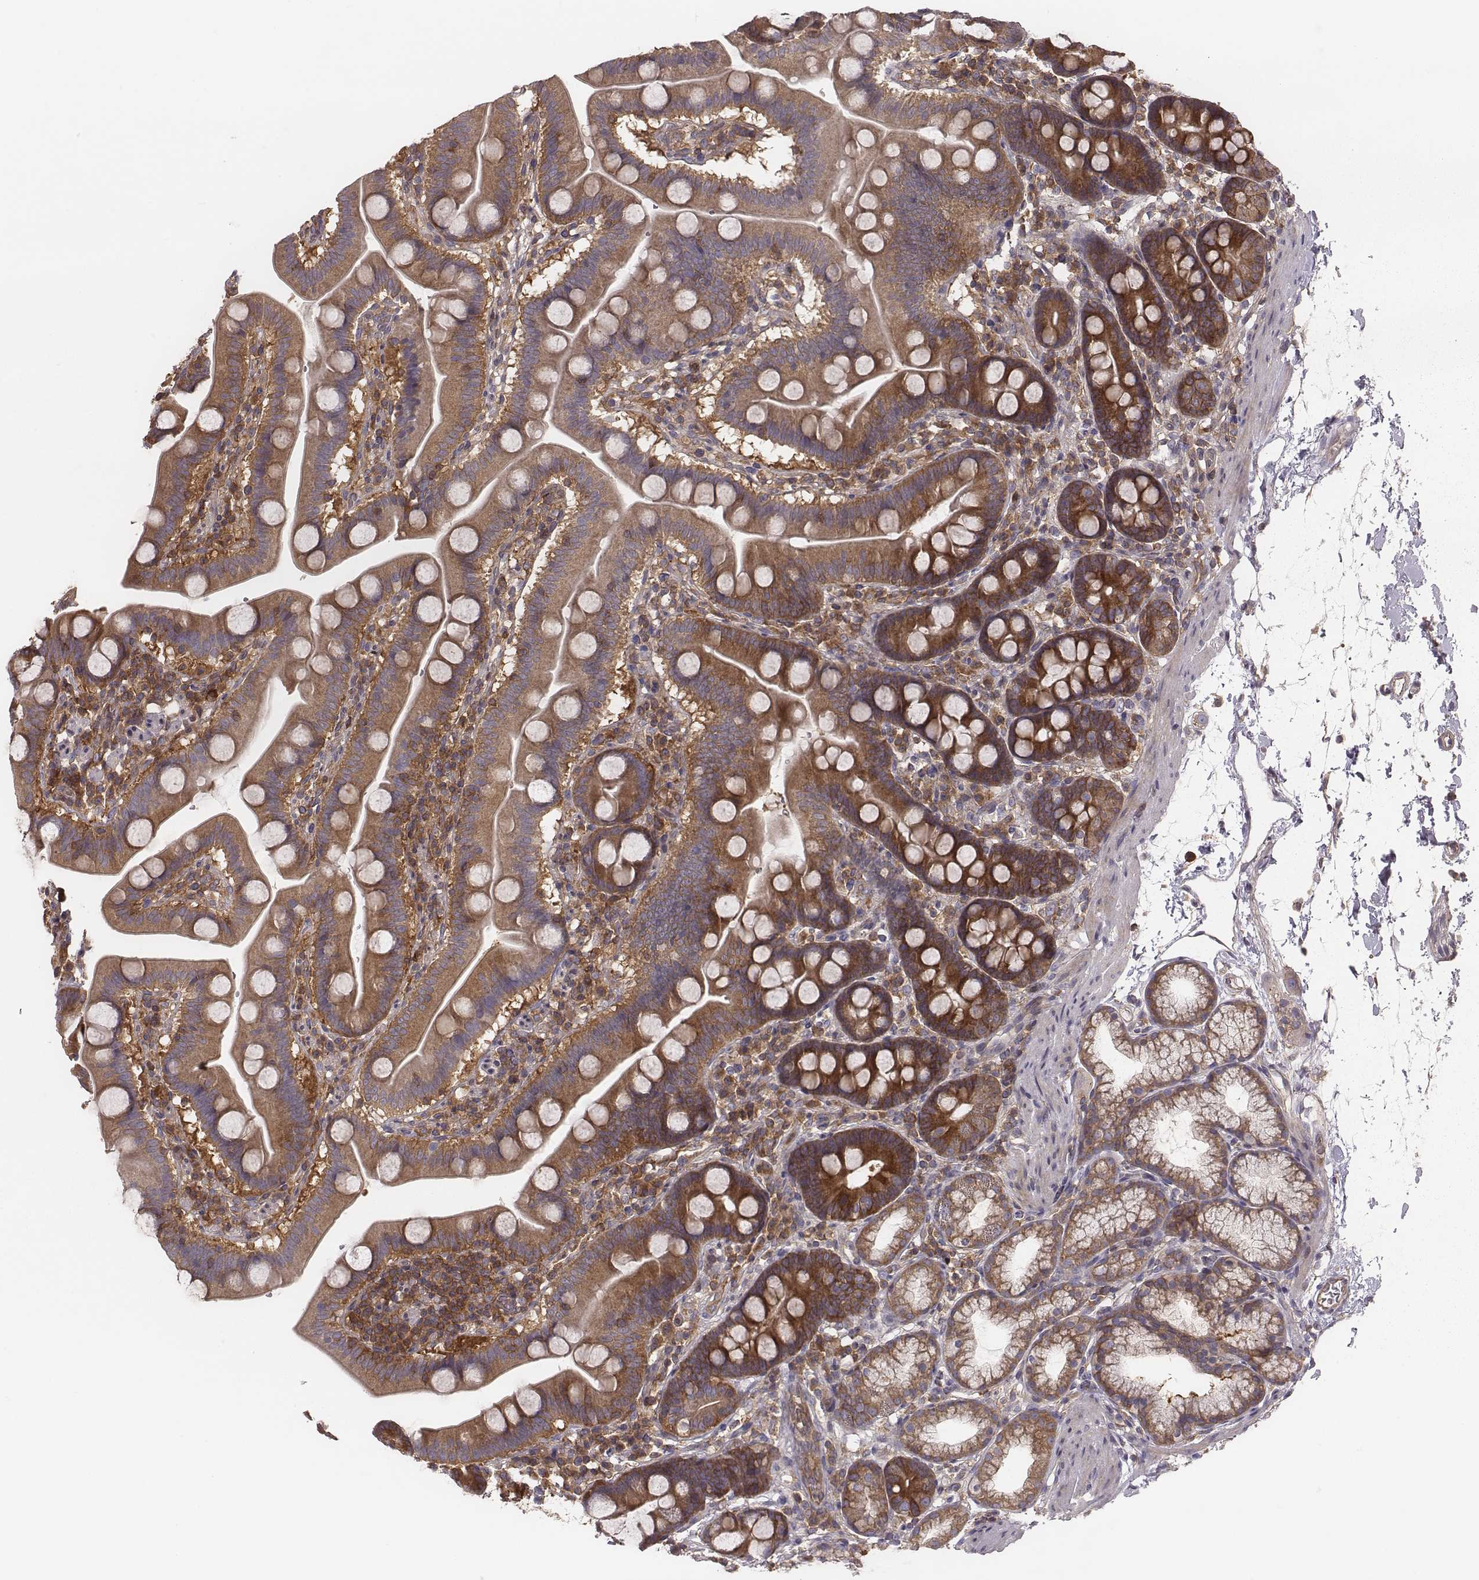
{"staining": {"intensity": "moderate", "quantity": ">75%", "location": "cytoplasmic/membranous"}, "tissue": "duodenum", "cell_type": "Glandular cells", "image_type": "normal", "snomed": [{"axis": "morphology", "description": "Normal tissue, NOS"}, {"axis": "topography", "description": "Pancreas"}, {"axis": "topography", "description": "Duodenum"}], "caption": "Immunohistochemical staining of unremarkable duodenum exhibits >75% levels of moderate cytoplasmic/membranous protein positivity in approximately >75% of glandular cells.", "gene": "CAD", "patient": {"sex": "male", "age": 59}}